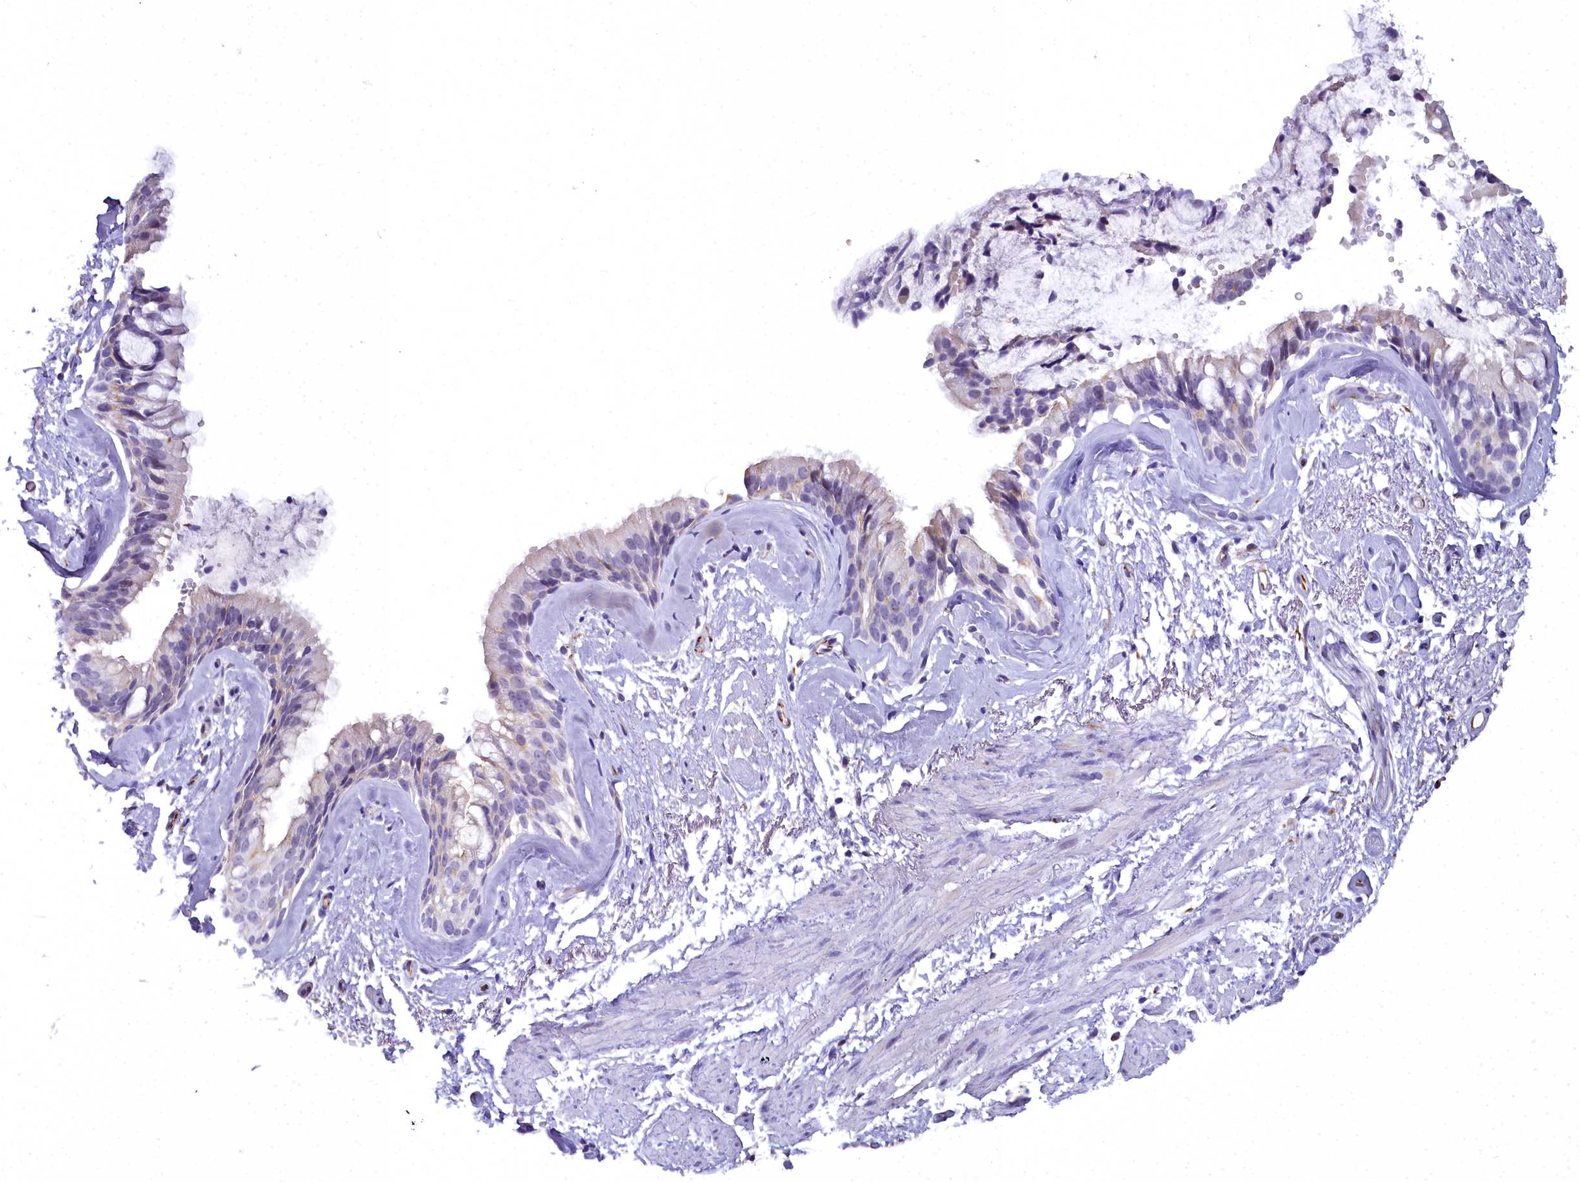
{"staining": {"intensity": "negative", "quantity": "none", "location": "none"}, "tissue": "bronchus", "cell_type": "Respiratory epithelial cells", "image_type": "normal", "snomed": [{"axis": "morphology", "description": "Normal tissue, NOS"}, {"axis": "topography", "description": "Cartilage tissue"}, {"axis": "topography", "description": "Bronchus"}], "caption": "The histopathology image shows no significant staining in respiratory epithelial cells of bronchus. (DAB immunohistochemistry, high magnification).", "gene": "TIMM22", "patient": {"sex": "female", "age": 66}}